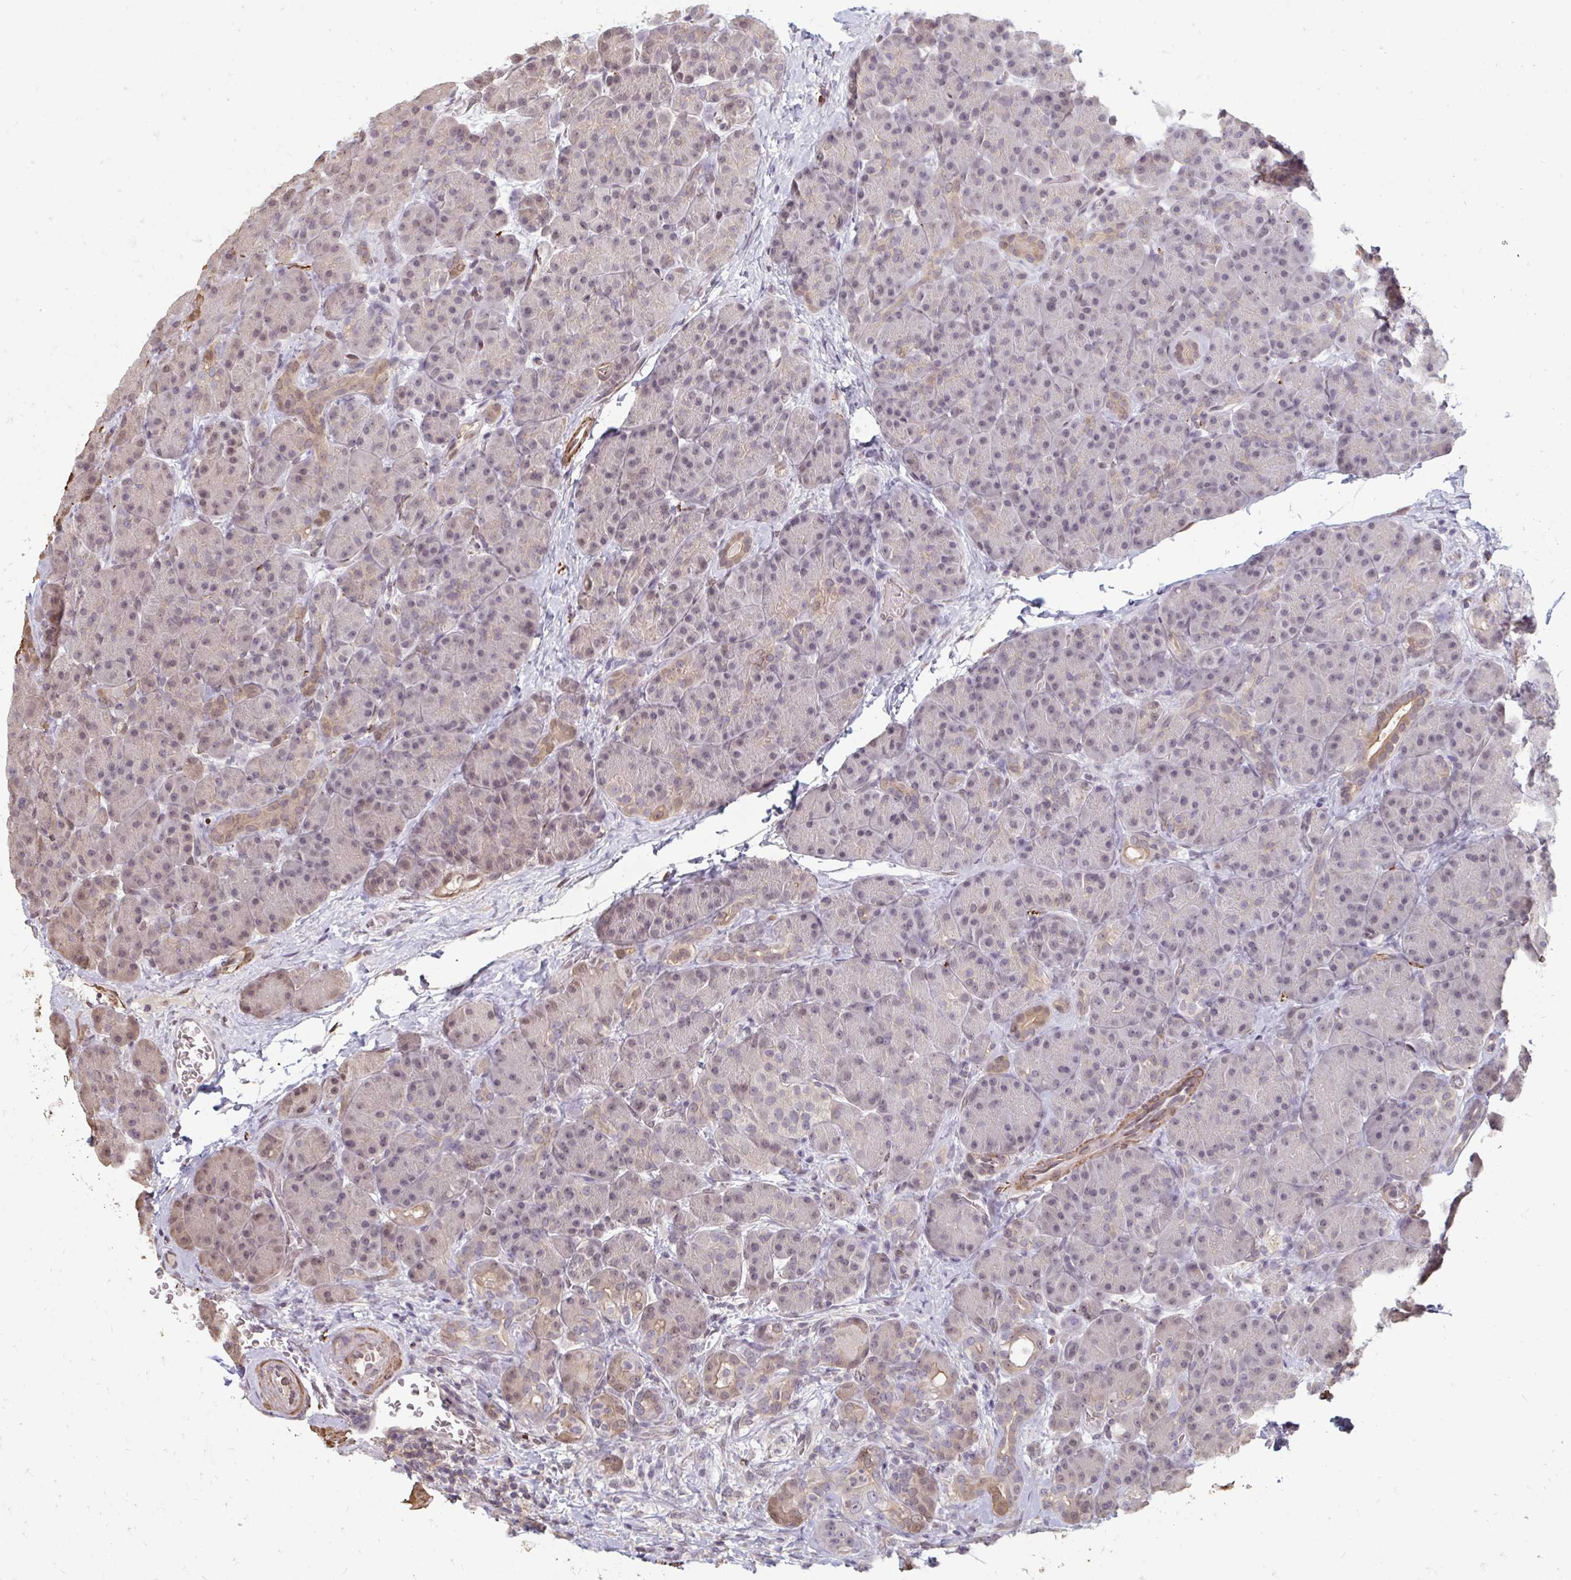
{"staining": {"intensity": "weak", "quantity": "<25%", "location": "cytoplasmic/membranous,nuclear"}, "tissue": "pancreas", "cell_type": "Exocrine glandular cells", "image_type": "normal", "snomed": [{"axis": "morphology", "description": "Normal tissue, NOS"}, {"axis": "topography", "description": "Pancreas"}], "caption": "IHC histopathology image of unremarkable human pancreas stained for a protein (brown), which shows no positivity in exocrine glandular cells. The staining was performed using DAB to visualize the protein expression in brown, while the nuclei were stained in blue with hematoxylin (Magnification: 20x).", "gene": "GPC5", "patient": {"sex": "male", "age": 57}}